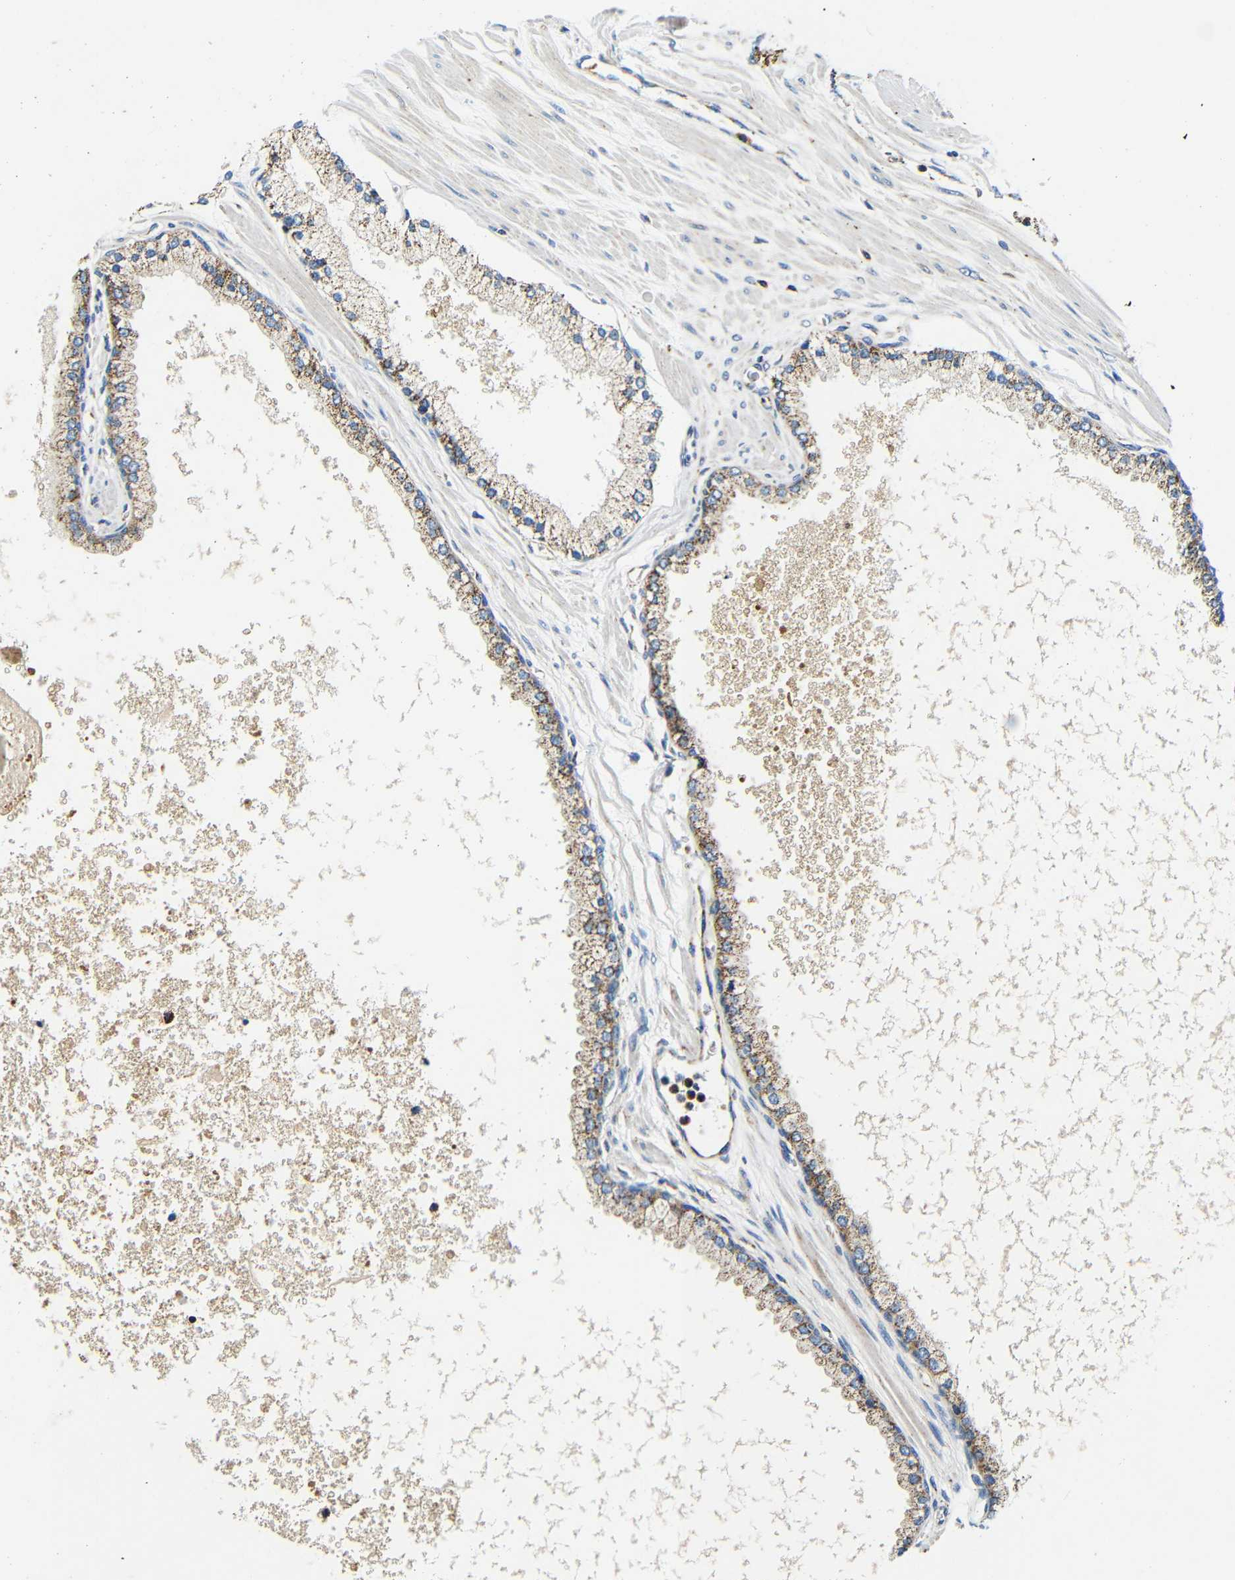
{"staining": {"intensity": "moderate", "quantity": ">75%", "location": "cytoplasmic/membranous"}, "tissue": "prostate cancer", "cell_type": "Tumor cells", "image_type": "cancer", "snomed": [{"axis": "morphology", "description": "Adenocarcinoma, Low grade"}, {"axis": "topography", "description": "Prostate"}], "caption": "DAB immunohistochemical staining of human prostate adenocarcinoma (low-grade) reveals moderate cytoplasmic/membranous protein expression in about >75% of tumor cells.", "gene": "GALNT18", "patient": {"sex": "male", "age": 71}}